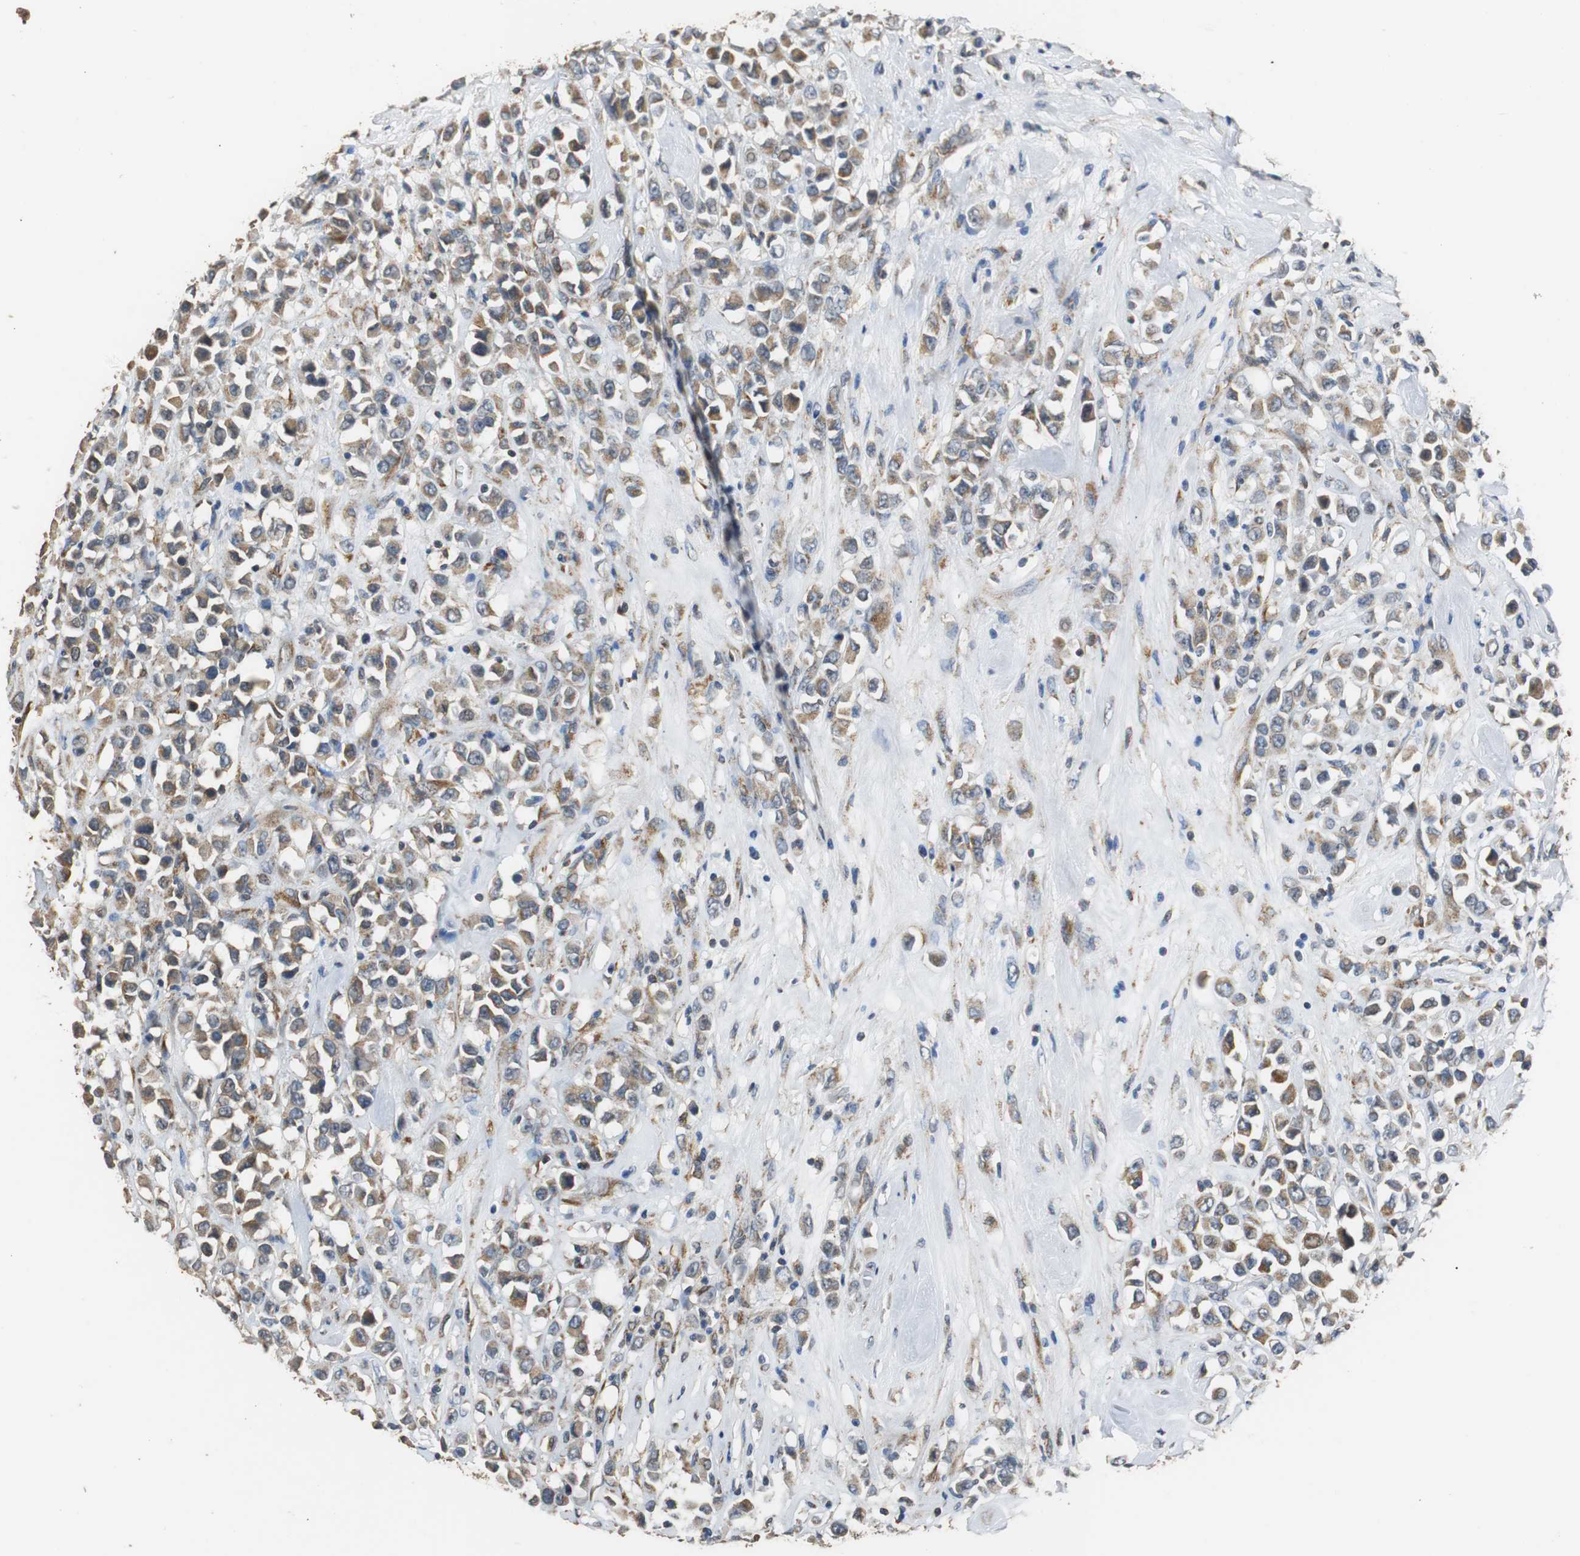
{"staining": {"intensity": "moderate", "quantity": ">75%", "location": "cytoplasmic/membranous"}, "tissue": "breast cancer", "cell_type": "Tumor cells", "image_type": "cancer", "snomed": [{"axis": "morphology", "description": "Duct carcinoma"}, {"axis": "topography", "description": "Breast"}], "caption": "An image of breast invasive ductal carcinoma stained for a protein displays moderate cytoplasmic/membranous brown staining in tumor cells.", "gene": "HMGCL", "patient": {"sex": "female", "age": 61}}